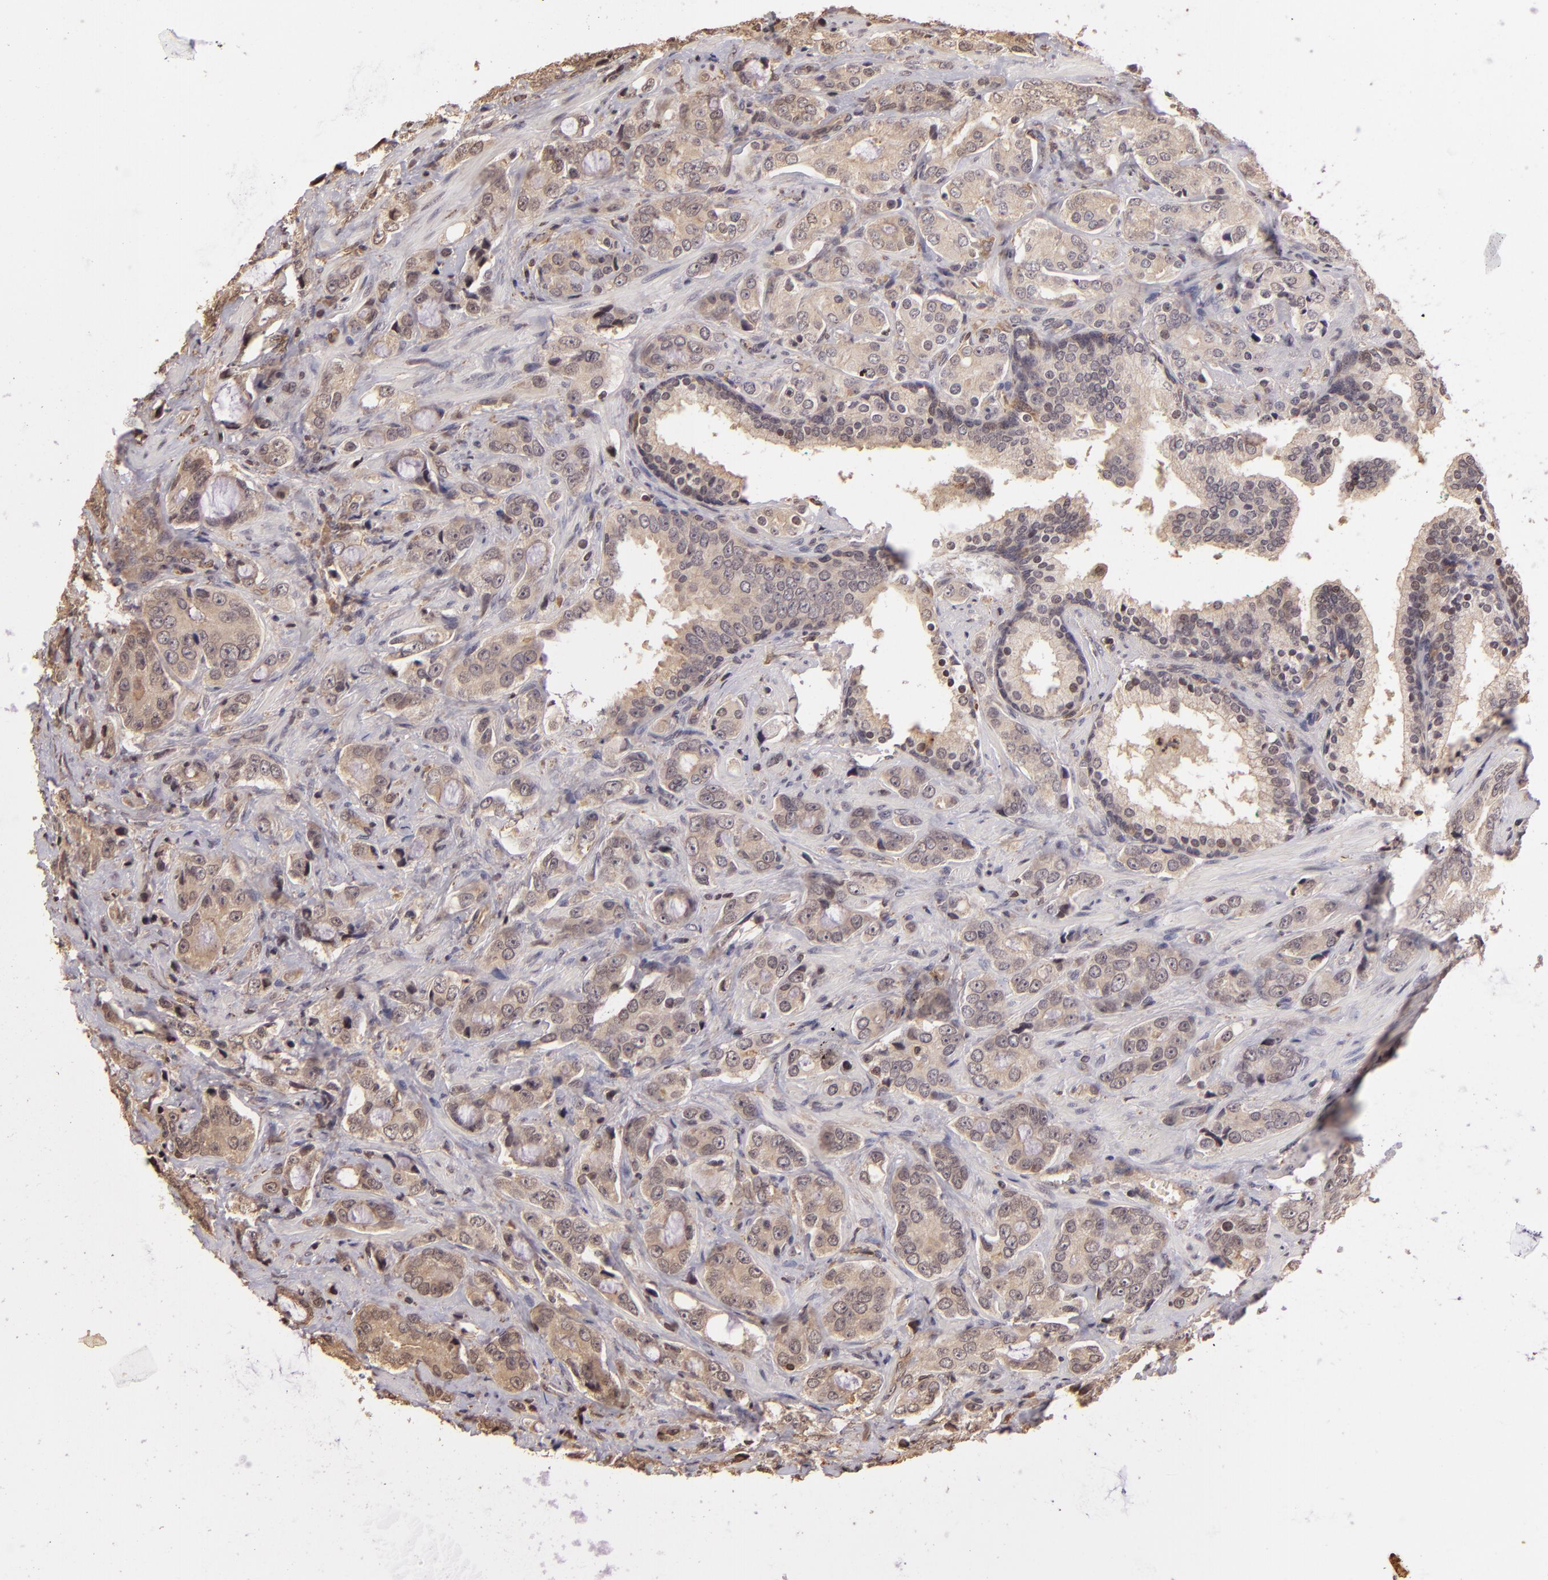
{"staining": {"intensity": "weak", "quantity": ">75%", "location": "cytoplasmic/membranous"}, "tissue": "prostate cancer", "cell_type": "Tumor cells", "image_type": "cancer", "snomed": [{"axis": "morphology", "description": "Adenocarcinoma, Medium grade"}, {"axis": "topography", "description": "Prostate"}], "caption": "Prostate medium-grade adenocarcinoma stained for a protein (brown) demonstrates weak cytoplasmic/membranous positive staining in about >75% of tumor cells.", "gene": "ARPC2", "patient": {"sex": "male", "age": 70}}